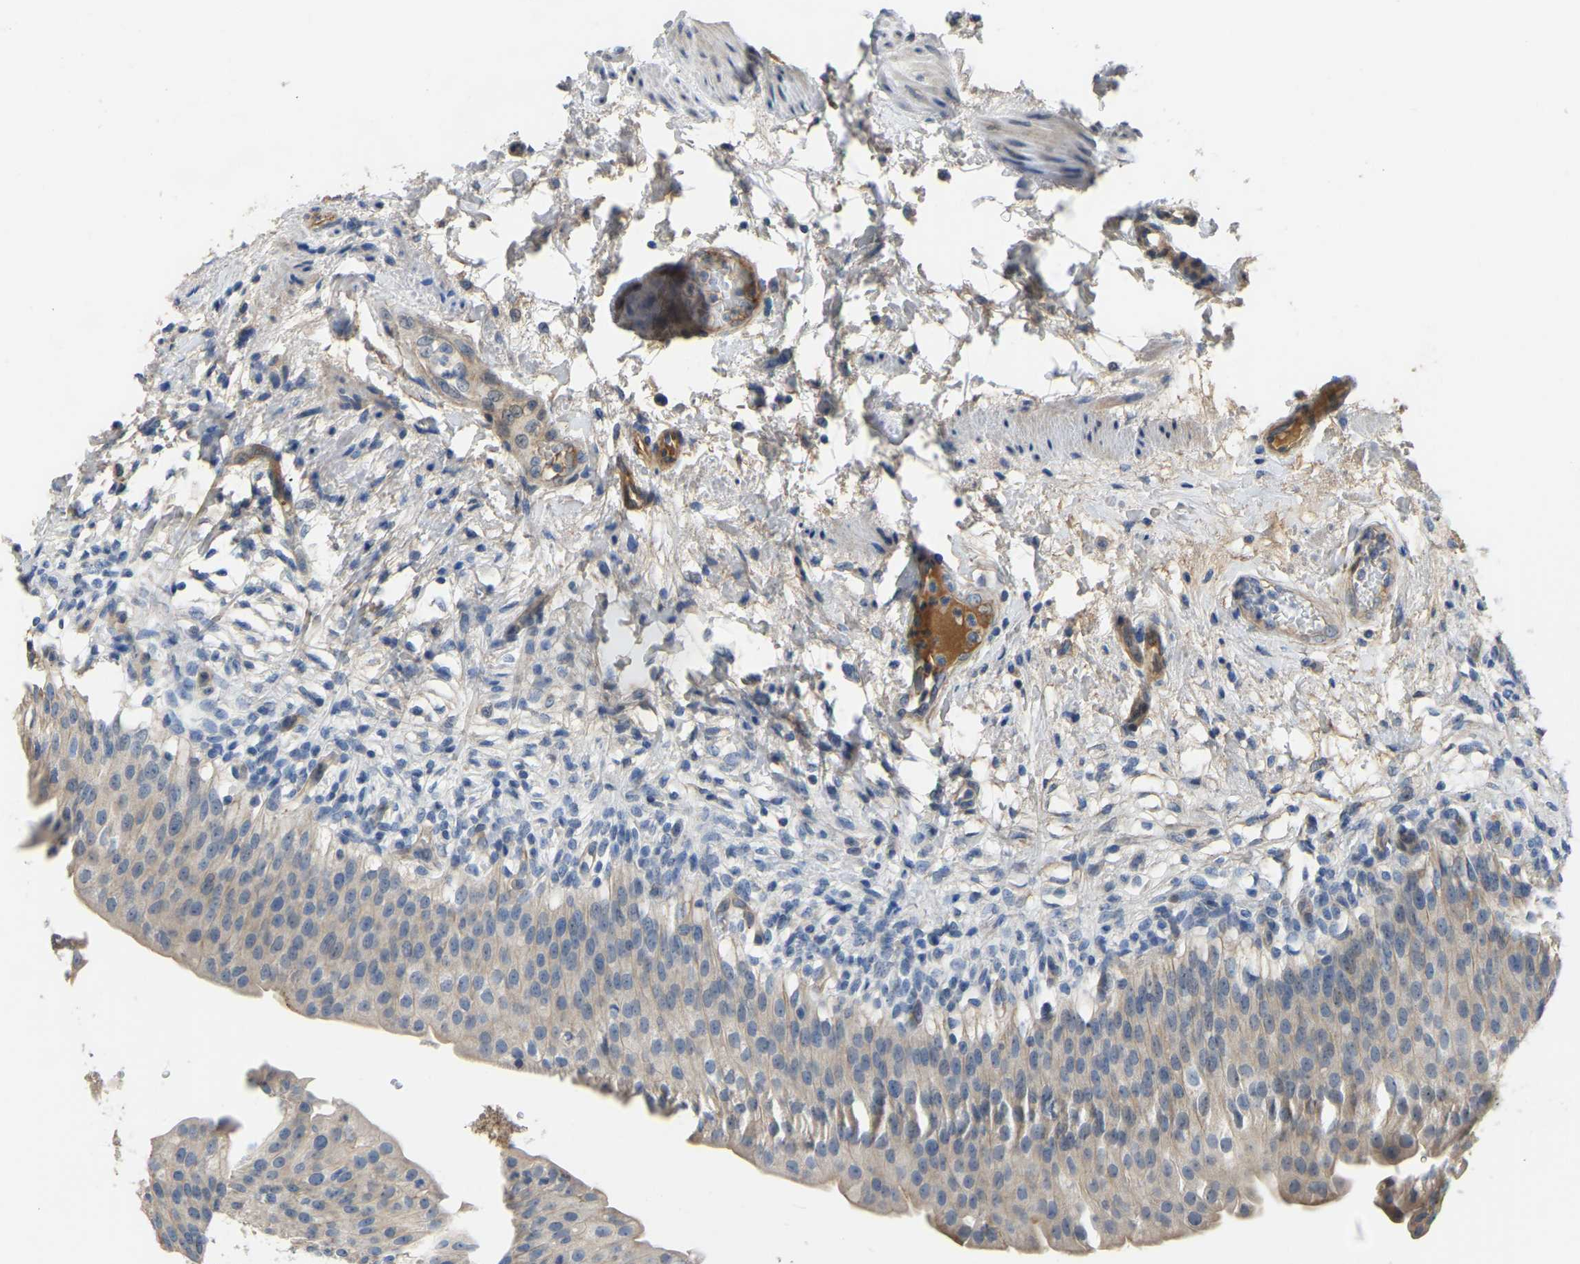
{"staining": {"intensity": "weak", "quantity": "<25%", "location": "cytoplasmic/membranous"}, "tissue": "urinary bladder", "cell_type": "Urothelial cells", "image_type": "normal", "snomed": [{"axis": "morphology", "description": "Normal tissue, NOS"}, {"axis": "topography", "description": "Urinary bladder"}], "caption": "This image is of unremarkable urinary bladder stained with immunohistochemistry (IHC) to label a protein in brown with the nuclei are counter-stained blue. There is no expression in urothelial cells. (Immunohistochemistry, brightfield microscopy, high magnification).", "gene": "HIGD2B", "patient": {"sex": "female", "age": 60}}